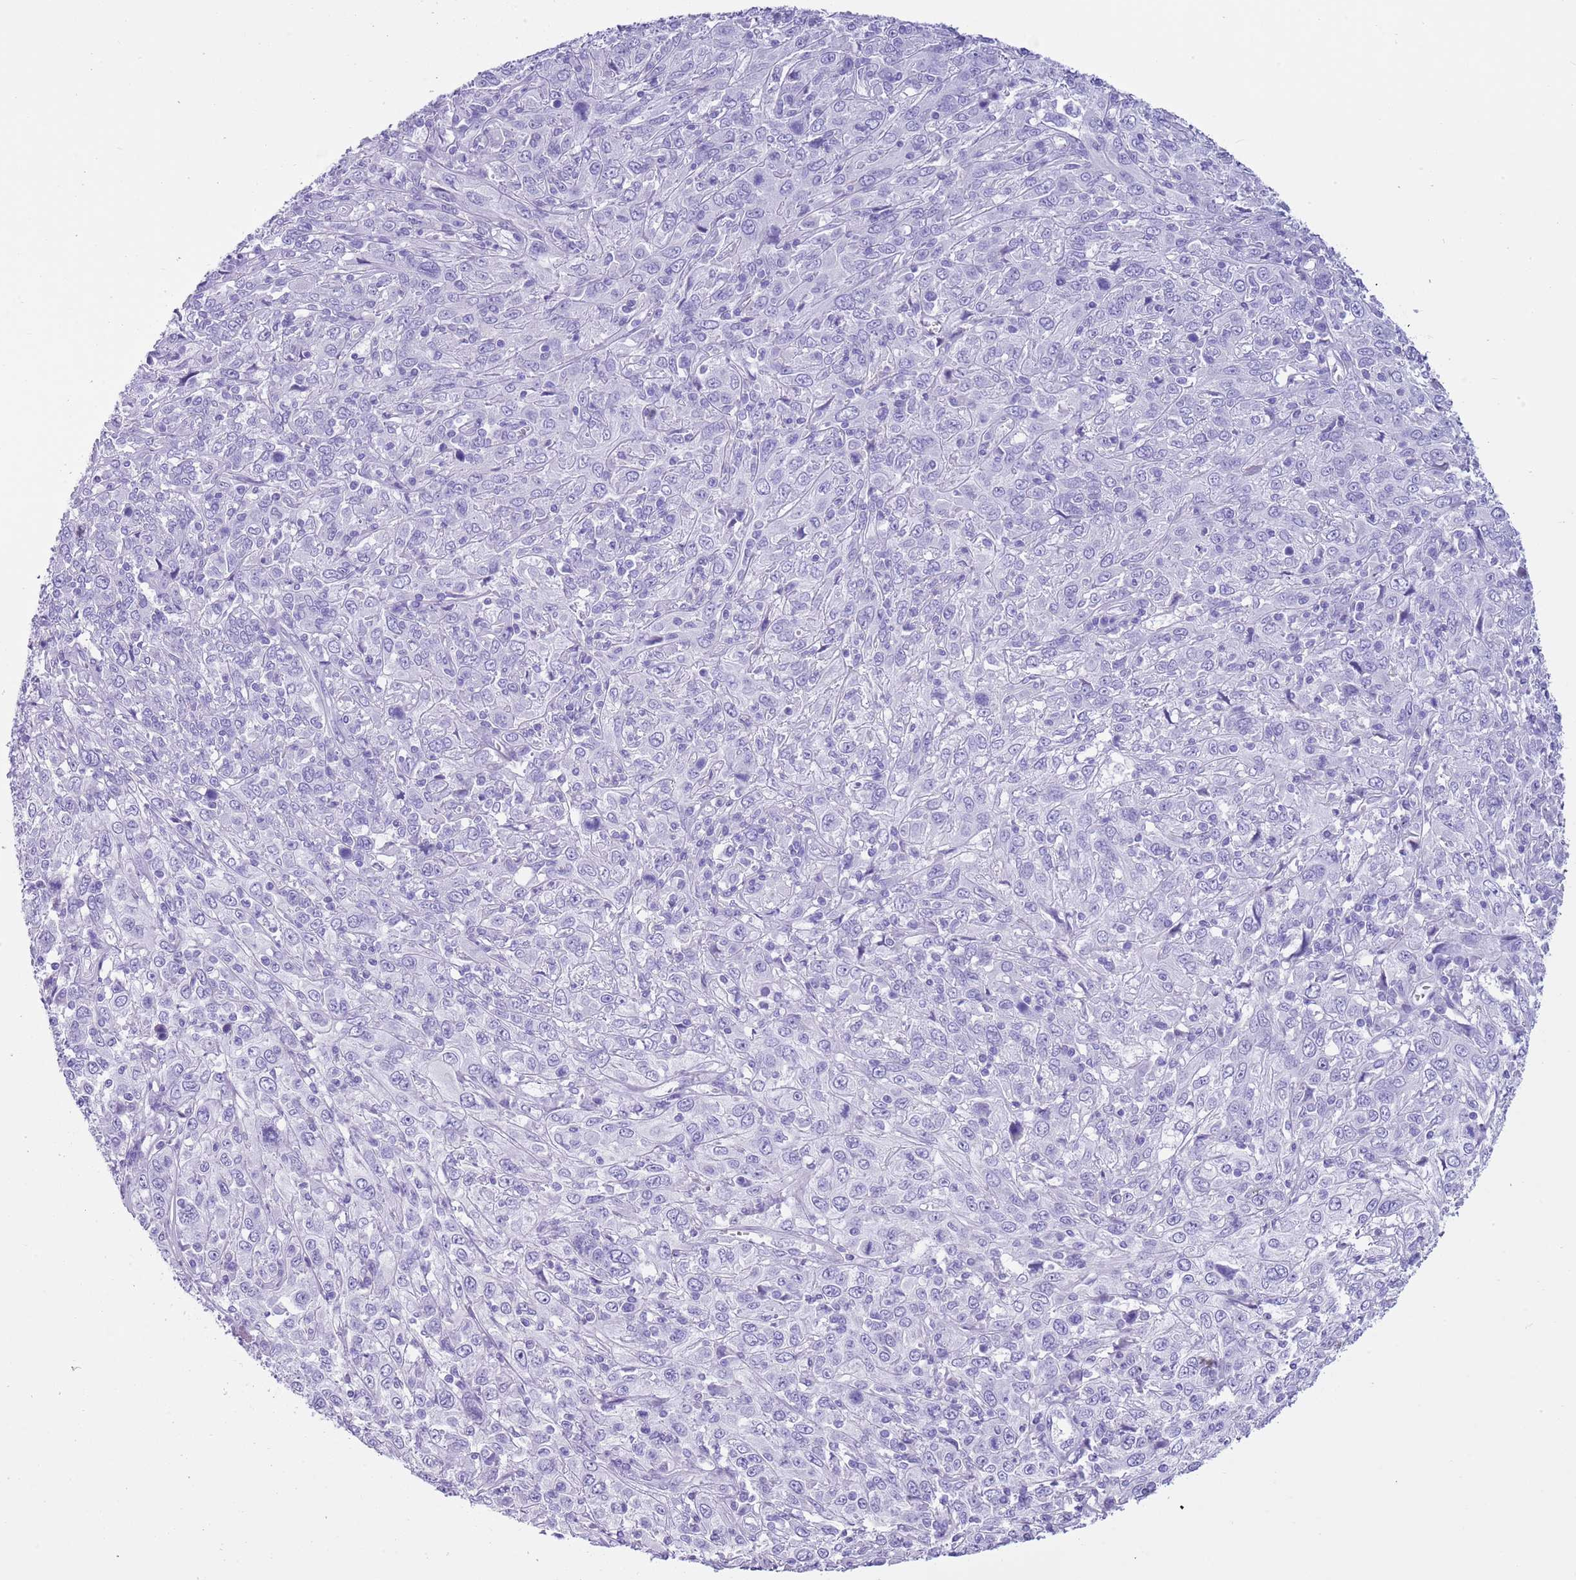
{"staining": {"intensity": "negative", "quantity": "none", "location": "none"}, "tissue": "cervical cancer", "cell_type": "Tumor cells", "image_type": "cancer", "snomed": [{"axis": "morphology", "description": "Squamous cell carcinoma, NOS"}, {"axis": "topography", "description": "Cervix"}], "caption": "DAB (3,3'-diaminobenzidine) immunohistochemical staining of human cervical cancer demonstrates no significant positivity in tumor cells. (Immunohistochemistry (ihc), brightfield microscopy, high magnification).", "gene": "TBC1D10B", "patient": {"sex": "female", "age": 46}}